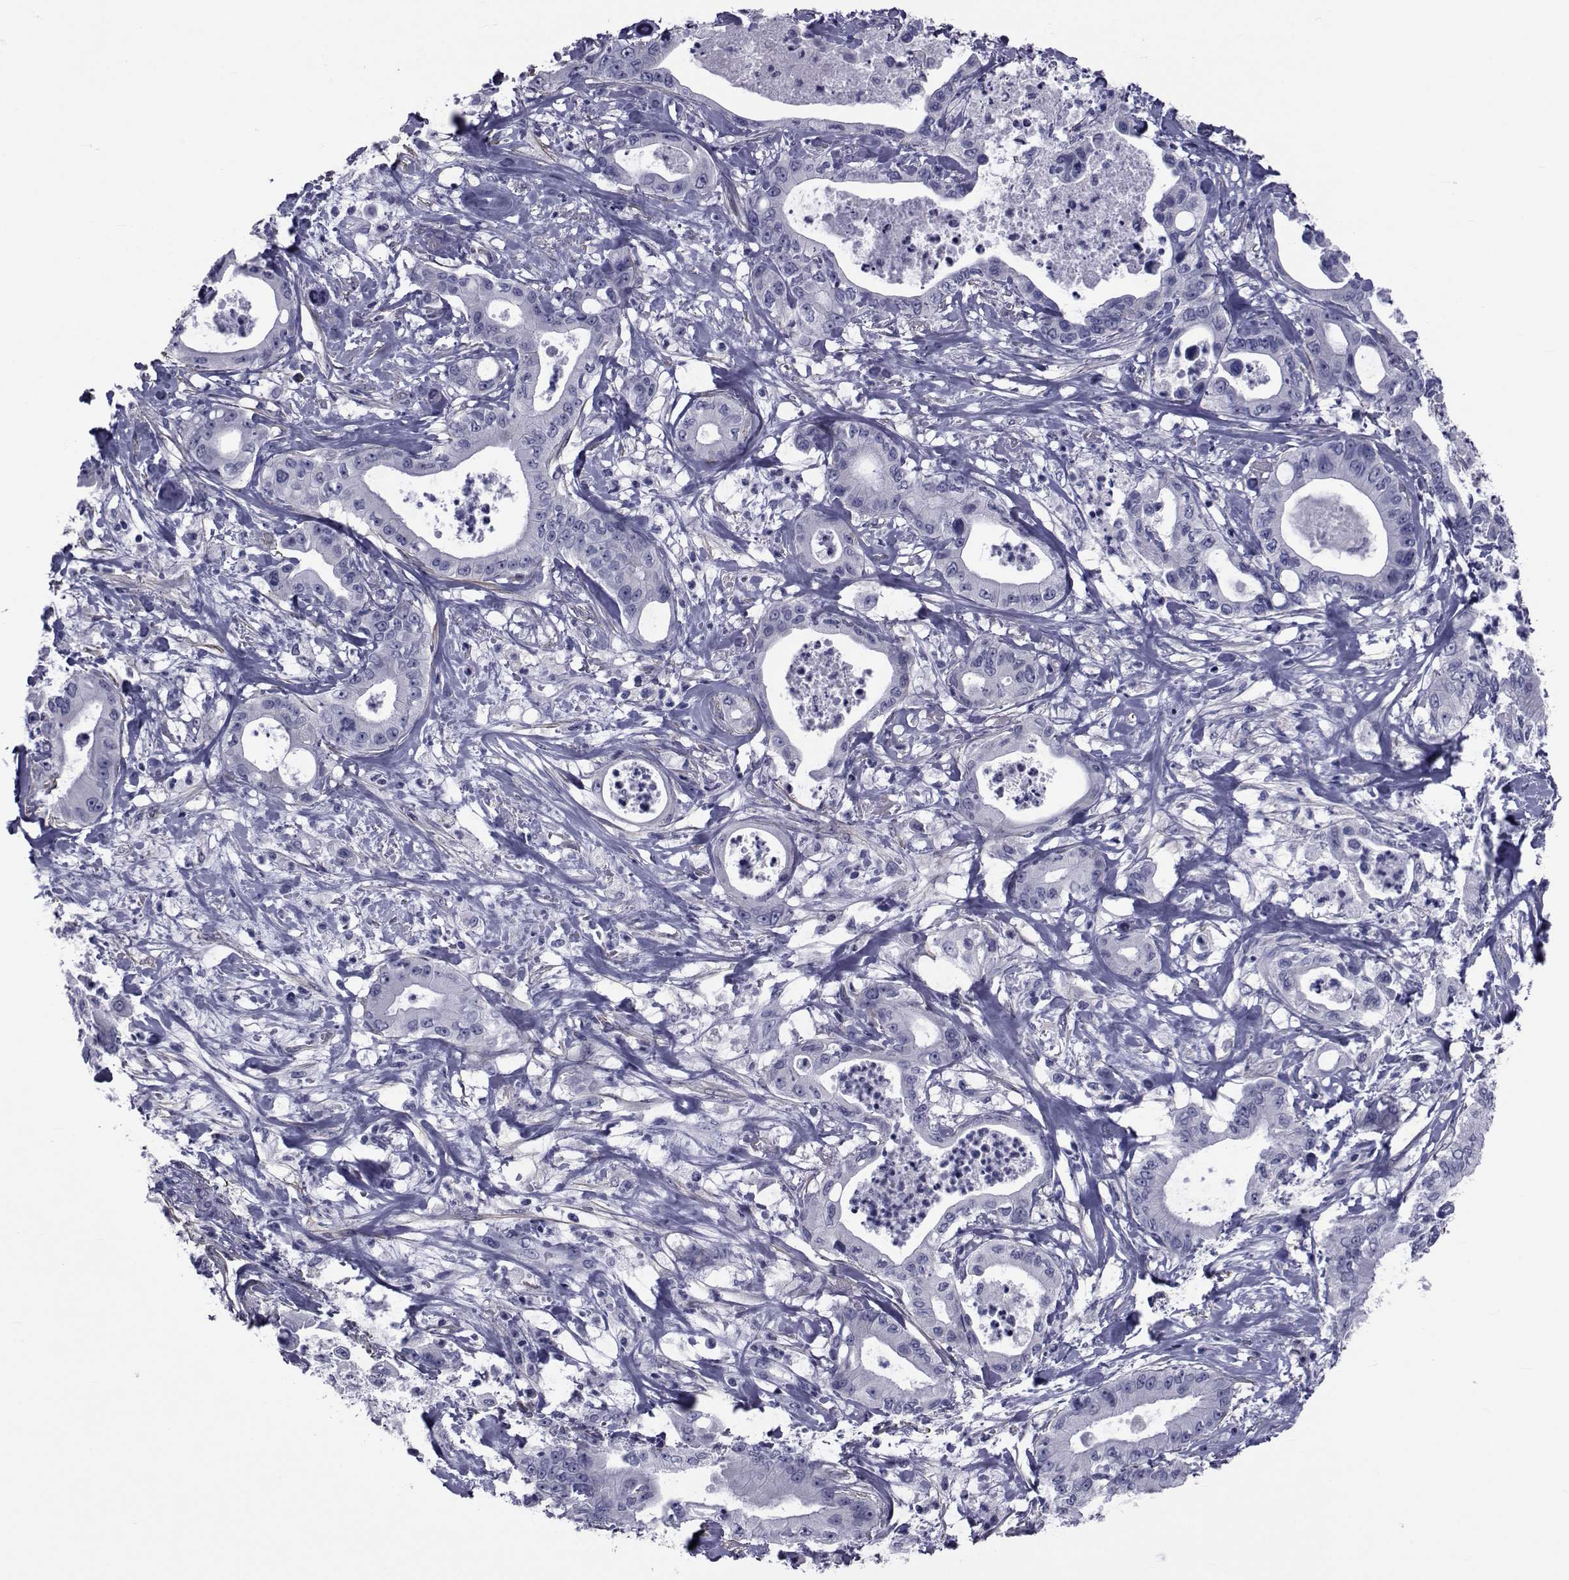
{"staining": {"intensity": "negative", "quantity": "none", "location": "none"}, "tissue": "pancreatic cancer", "cell_type": "Tumor cells", "image_type": "cancer", "snomed": [{"axis": "morphology", "description": "Adenocarcinoma, NOS"}, {"axis": "topography", "description": "Pancreas"}], "caption": "An image of adenocarcinoma (pancreatic) stained for a protein demonstrates no brown staining in tumor cells.", "gene": "GKAP1", "patient": {"sex": "male", "age": 71}}